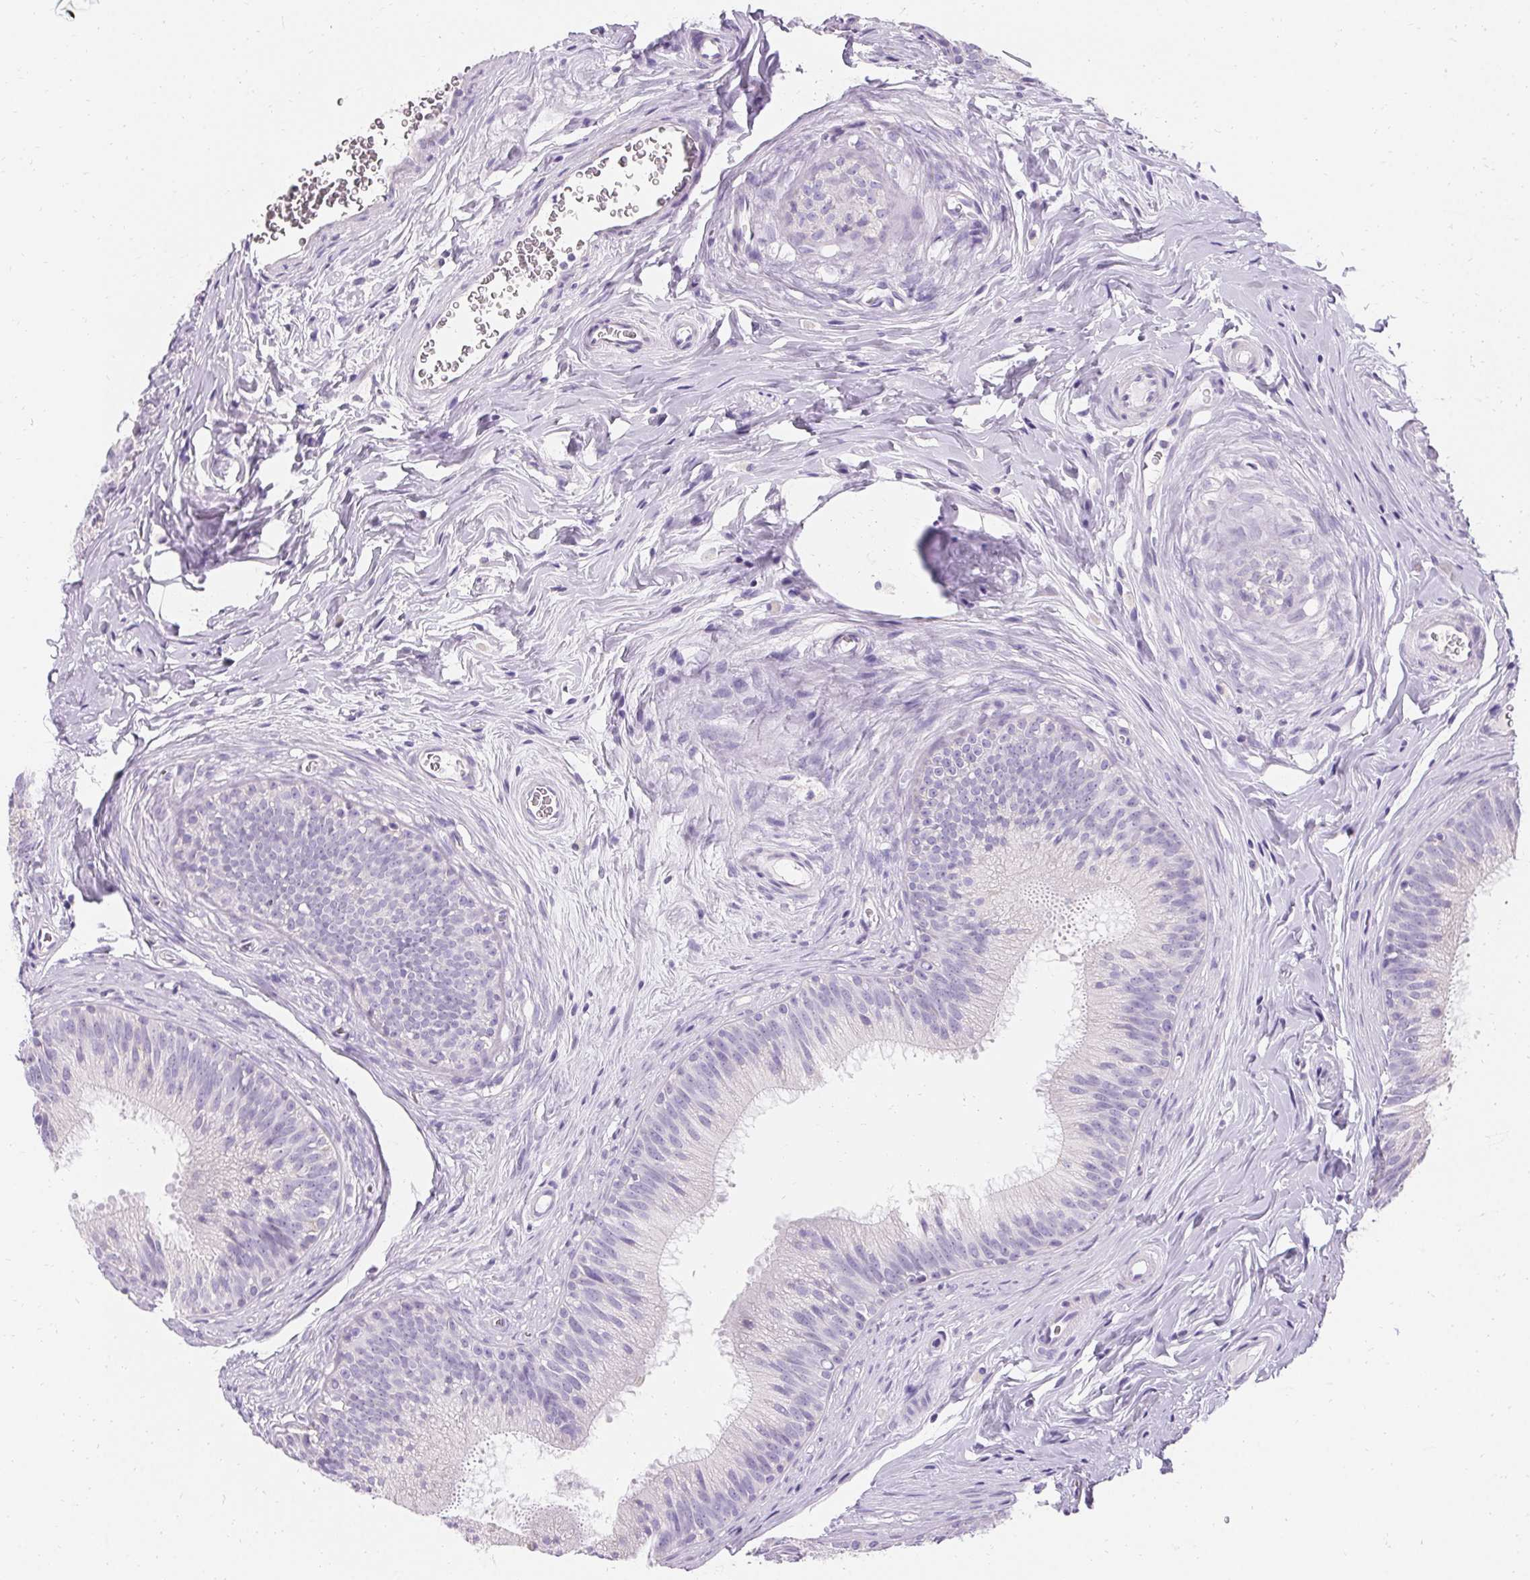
{"staining": {"intensity": "negative", "quantity": "none", "location": "none"}, "tissue": "epididymis", "cell_type": "Glandular cells", "image_type": "normal", "snomed": [{"axis": "morphology", "description": "Normal tissue, NOS"}, {"axis": "topography", "description": "Epididymis"}], "caption": "Glandular cells are negative for brown protein staining in normal epididymis. (DAB (3,3'-diaminobenzidine) immunohistochemistry with hematoxylin counter stain).", "gene": "ASGR2", "patient": {"sex": "male", "age": 24}}